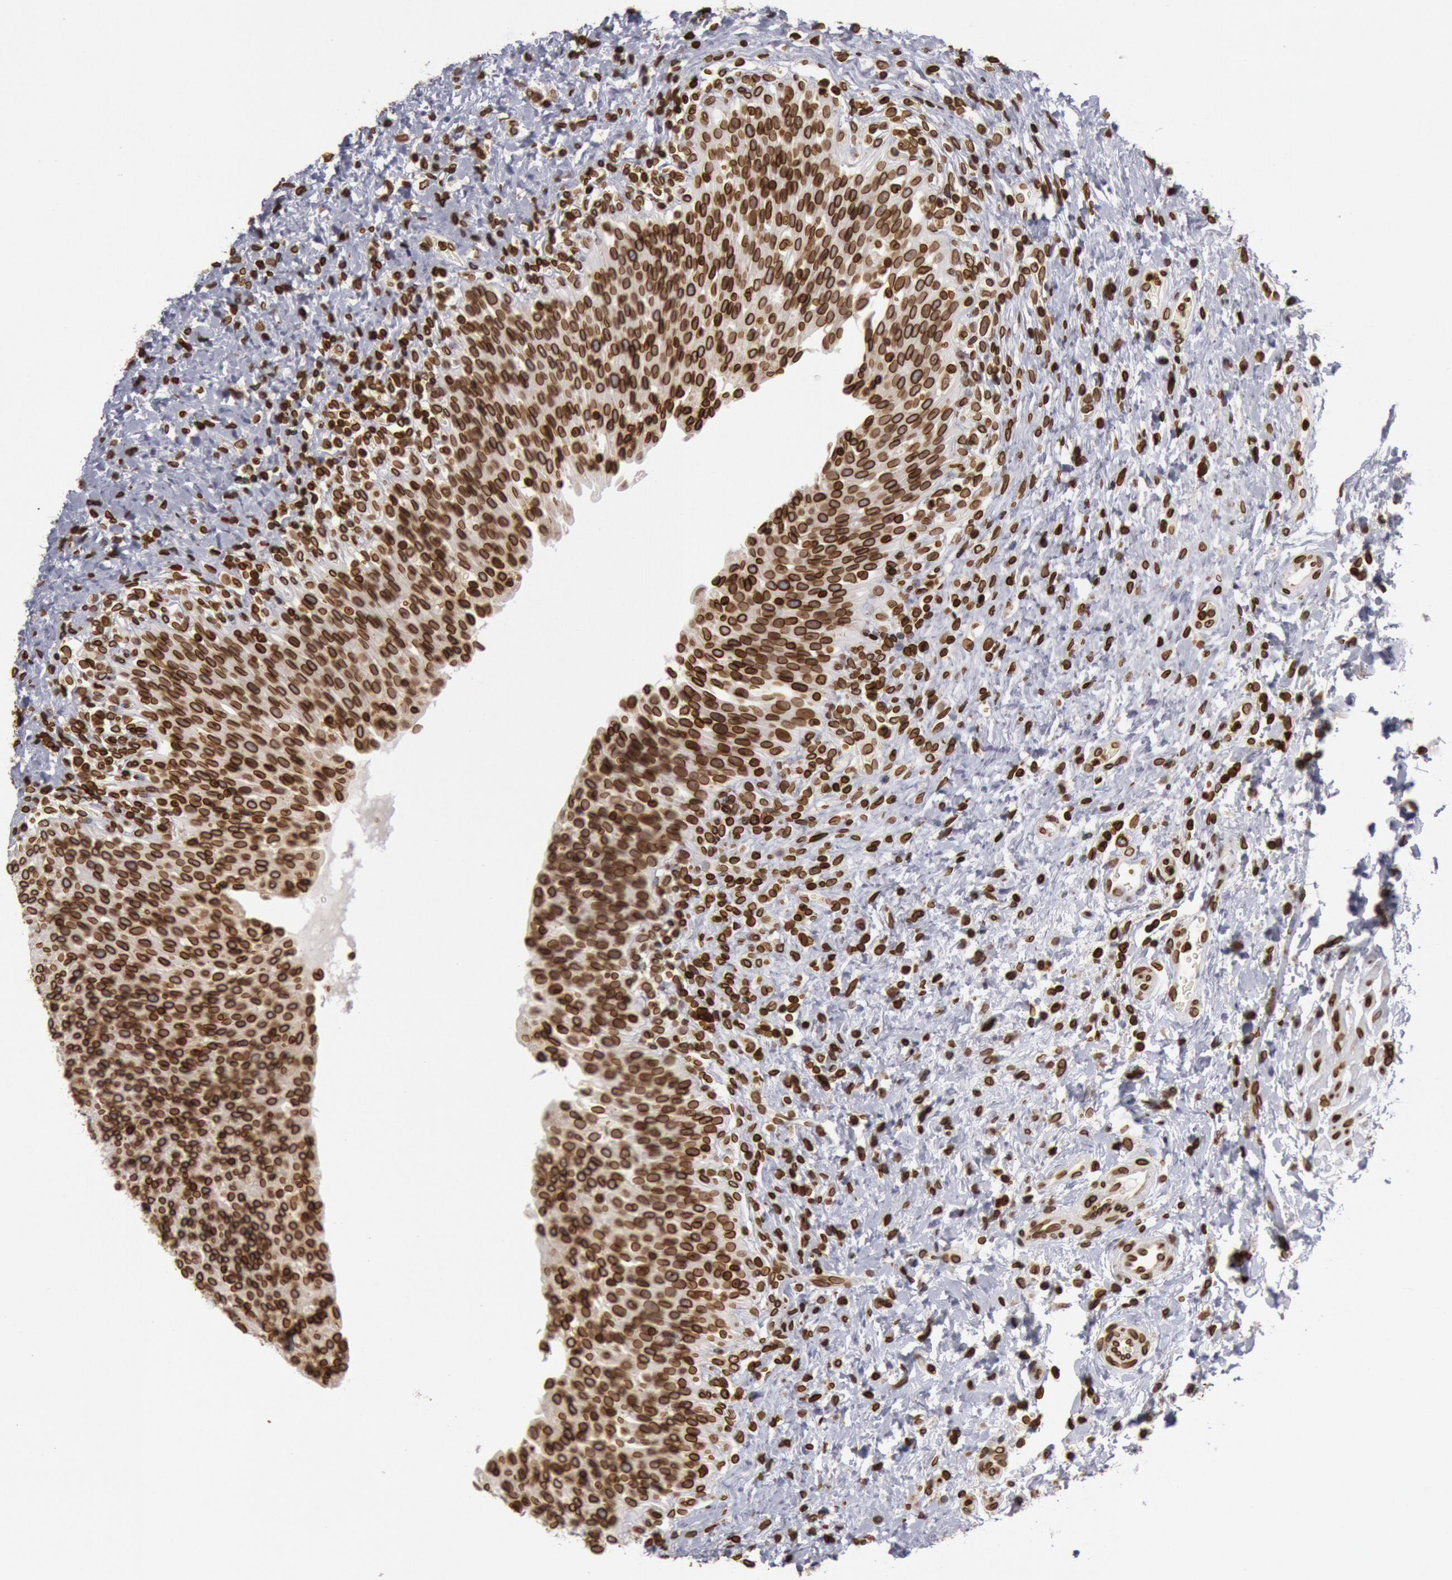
{"staining": {"intensity": "strong", "quantity": ">75%", "location": "nuclear"}, "tissue": "urinary bladder", "cell_type": "Urothelial cells", "image_type": "normal", "snomed": [{"axis": "morphology", "description": "Normal tissue, NOS"}, {"axis": "topography", "description": "Urinary bladder"}], "caption": "Immunohistochemical staining of unremarkable urinary bladder demonstrates high levels of strong nuclear staining in approximately >75% of urothelial cells. (IHC, brightfield microscopy, high magnification).", "gene": "SUN2", "patient": {"sex": "male", "age": 51}}